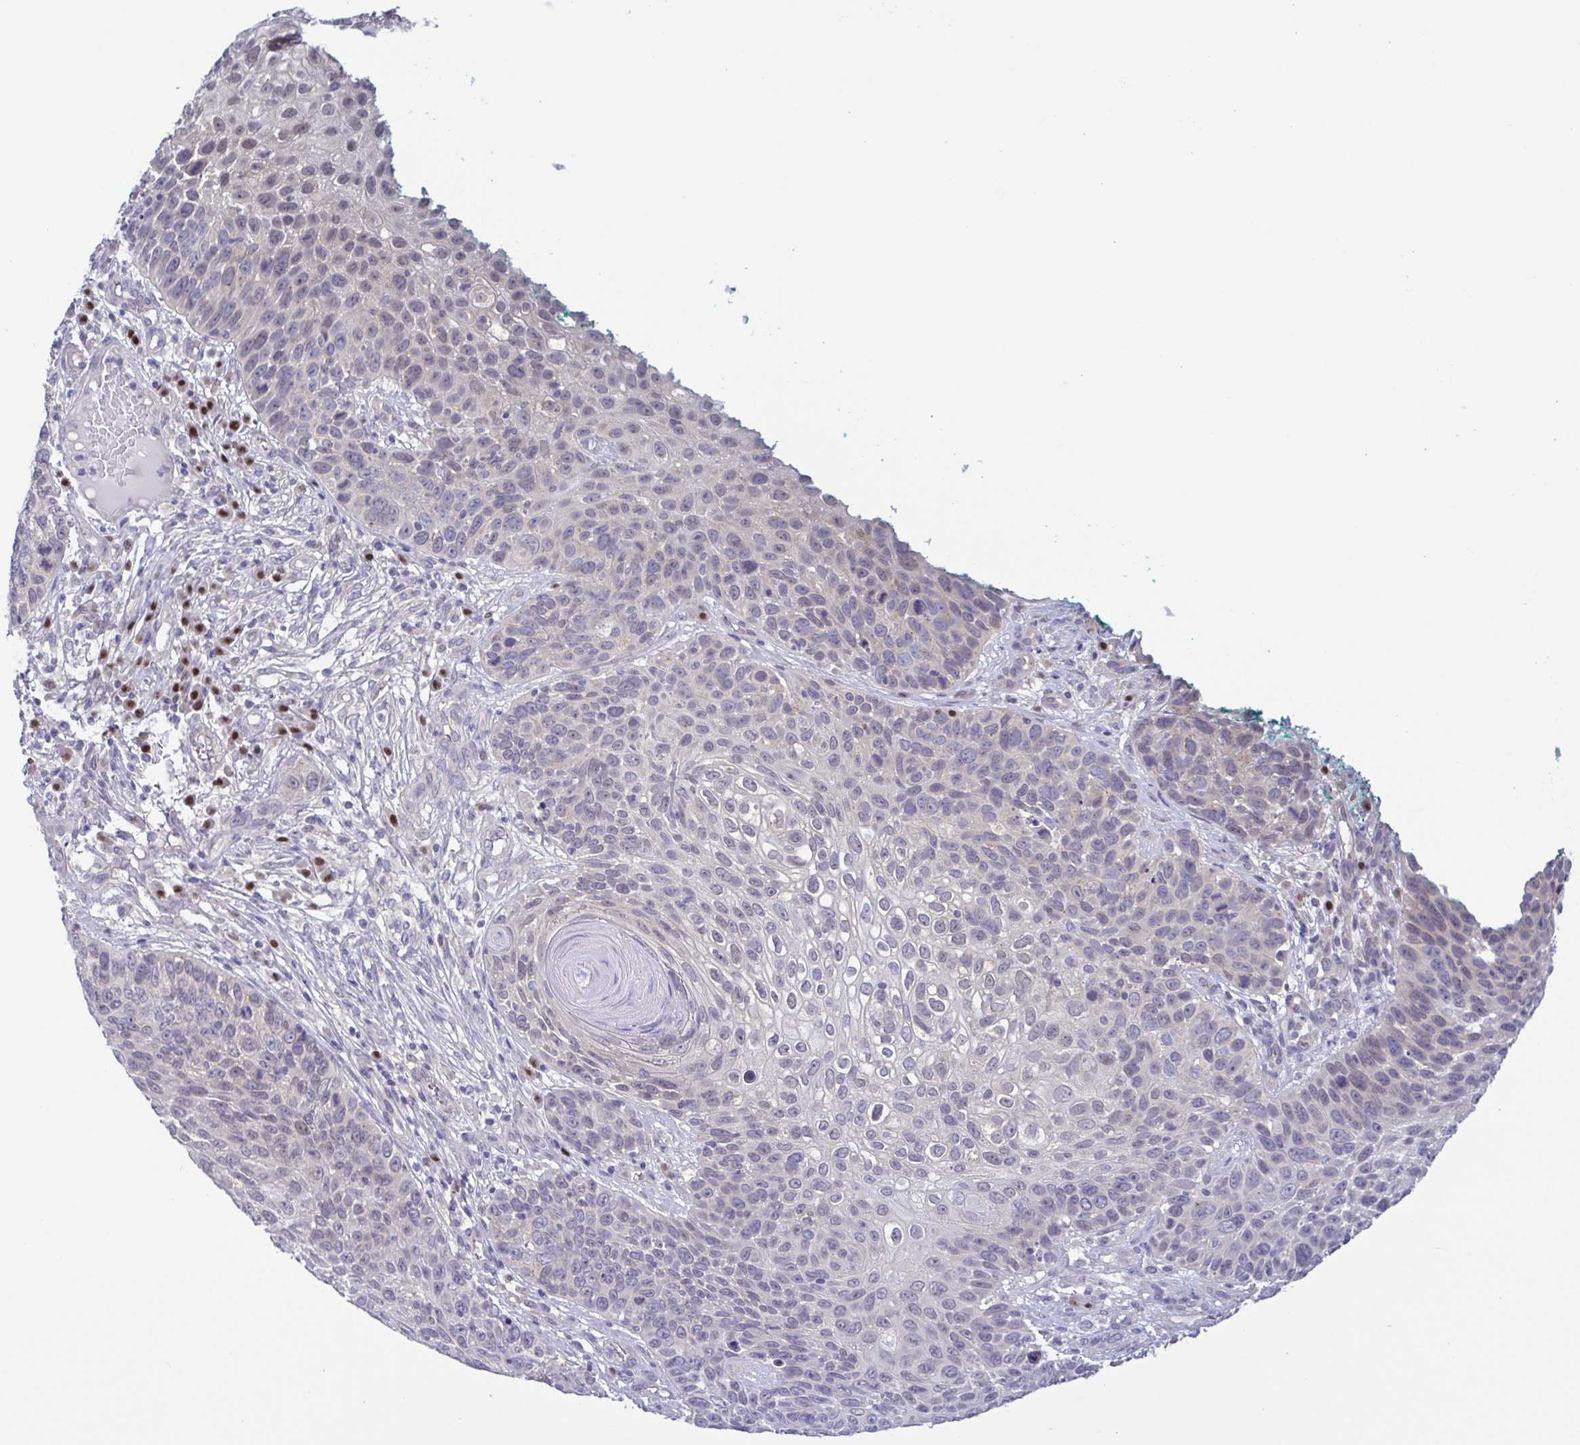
{"staining": {"intensity": "negative", "quantity": "none", "location": "none"}, "tissue": "skin cancer", "cell_type": "Tumor cells", "image_type": "cancer", "snomed": [{"axis": "morphology", "description": "Squamous cell carcinoma, NOS"}, {"axis": "topography", "description": "Skin"}], "caption": "Protein analysis of skin cancer (squamous cell carcinoma) reveals no significant expression in tumor cells. (DAB IHC visualized using brightfield microscopy, high magnification).", "gene": "UBE2Q1", "patient": {"sex": "male", "age": 92}}